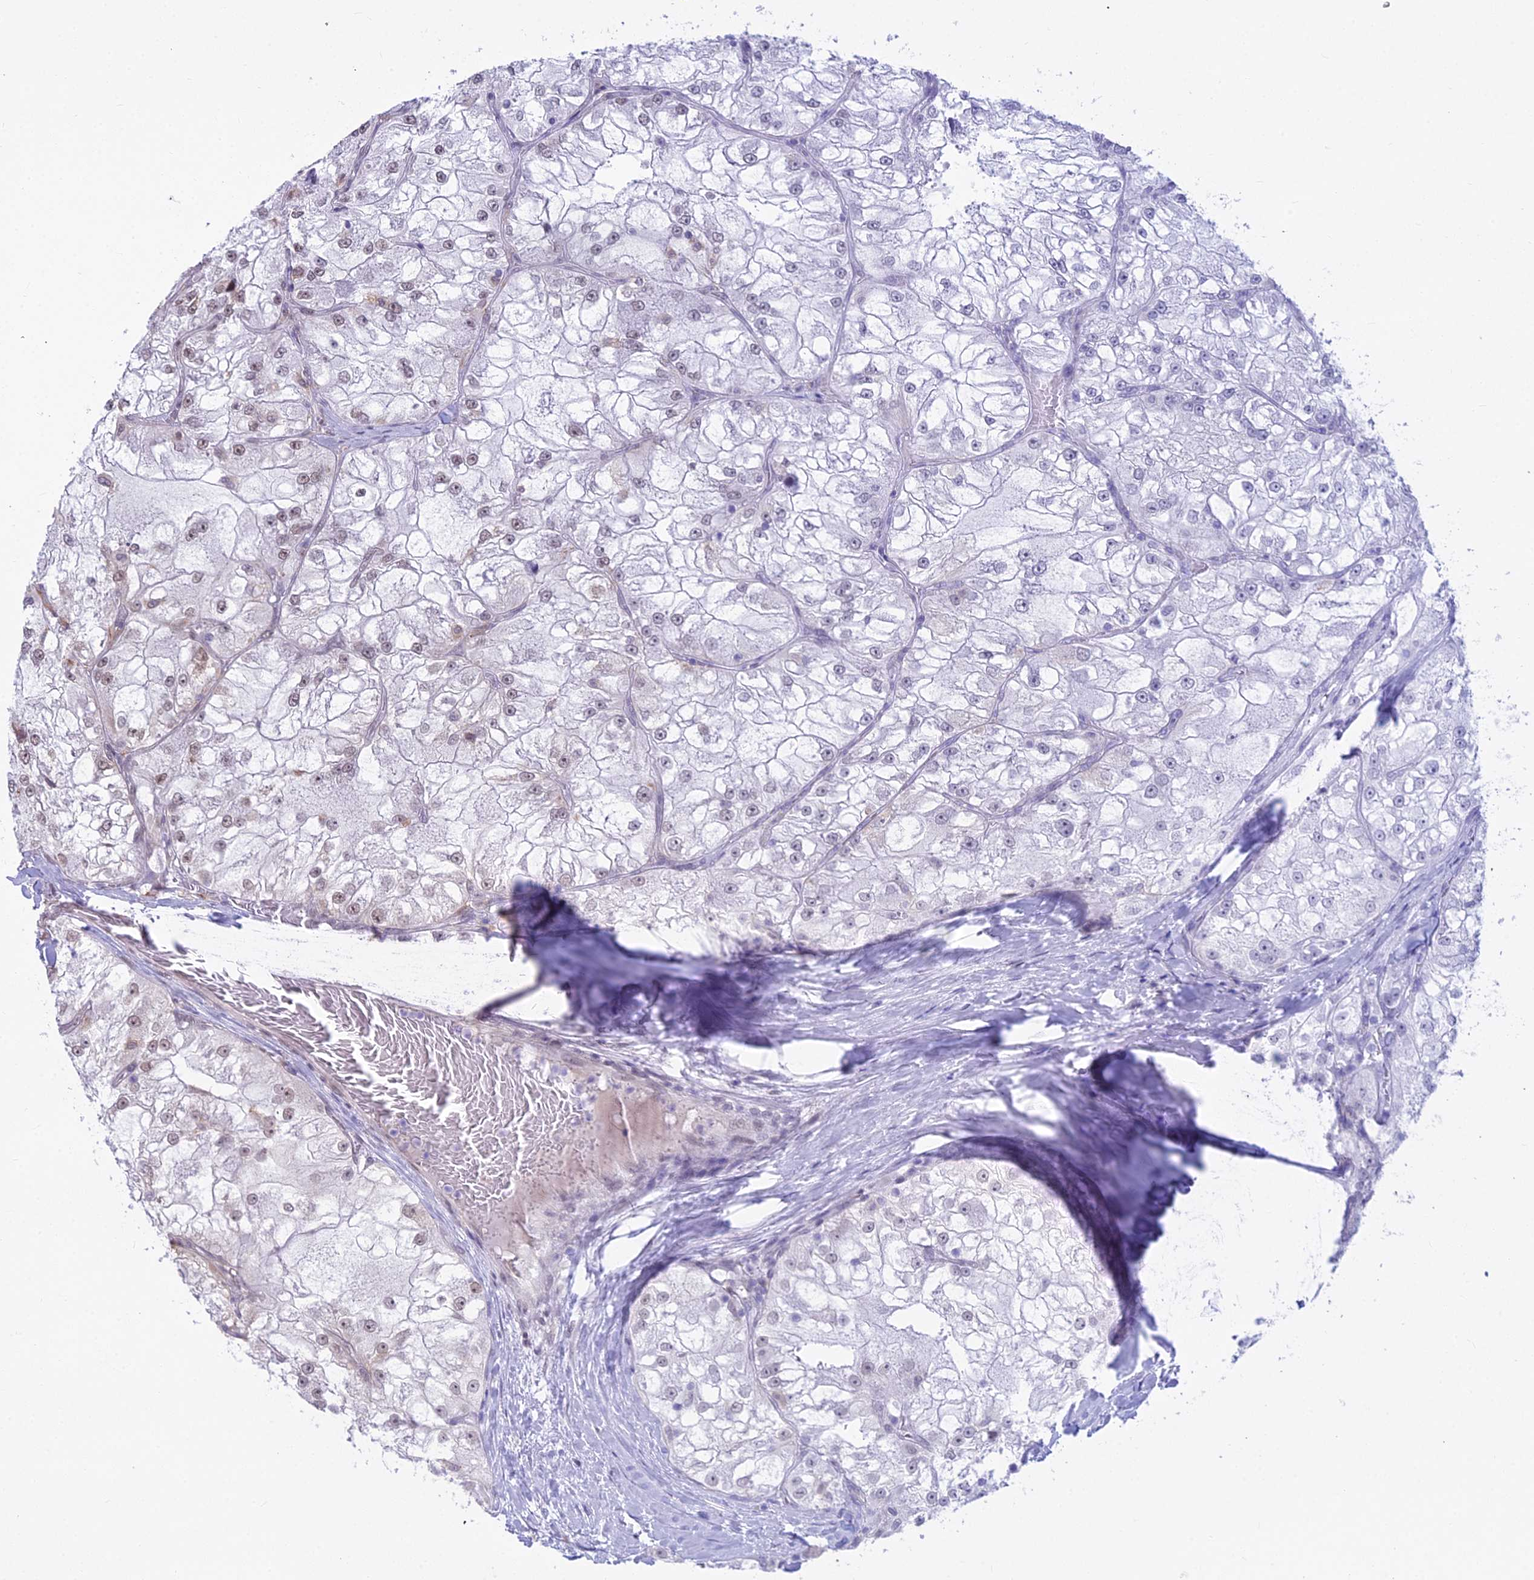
{"staining": {"intensity": "moderate", "quantity": "25%-75%", "location": "nuclear"}, "tissue": "renal cancer", "cell_type": "Tumor cells", "image_type": "cancer", "snomed": [{"axis": "morphology", "description": "Adenocarcinoma, NOS"}, {"axis": "topography", "description": "Kidney"}], "caption": "A brown stain highlights moderate nuclear staining of a protein in adenocarcinoma (renal) tumor cells.", "gene": "ALG10", "patient": {"sex": "female", "age": 72}}